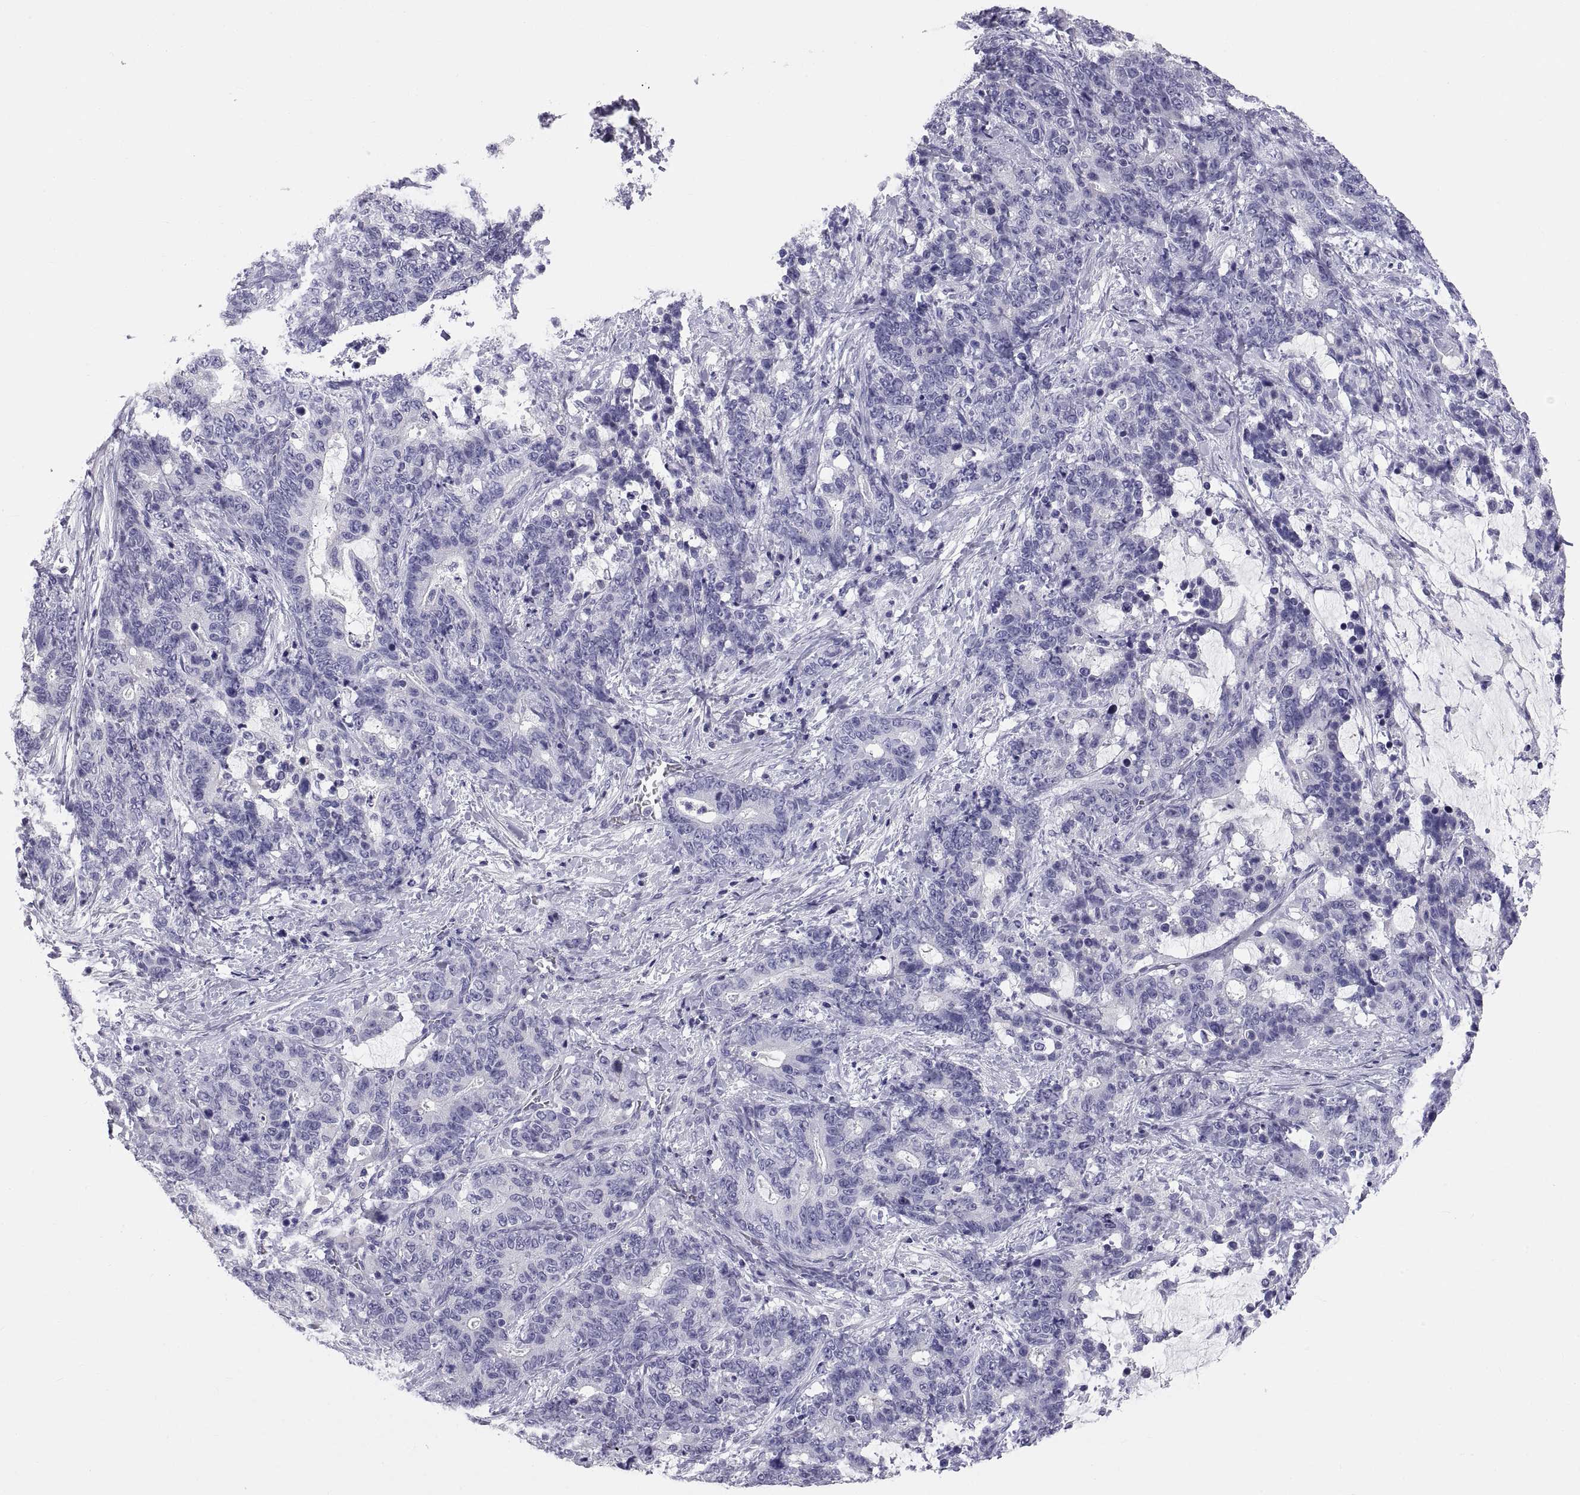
{"staining": {"intensity": "negative", "quantity": "none", "location": "none"}, "tissue": "stomach cancer", "cell_type": "Tumor cells", "image_type": "cancer", "snomed": [{"axis": "morphology", "description": "Normal tissue, NOS"}, {"axis": "morphology", "description": "Adenocarcinoma, NOS"}, {"axis": "topography", "description": "Stomach"}], "caption": "Tumor cells show no significant protein expression in adenocarcinoma (stomach). The staining was performed using DAB to visualize the protein expression in brown, while the nuclei were stained in blue with hematoxylin (Magnification: 20x).", "gene": "TEX13A", "patient": {"sex": "female", "age": 64}}